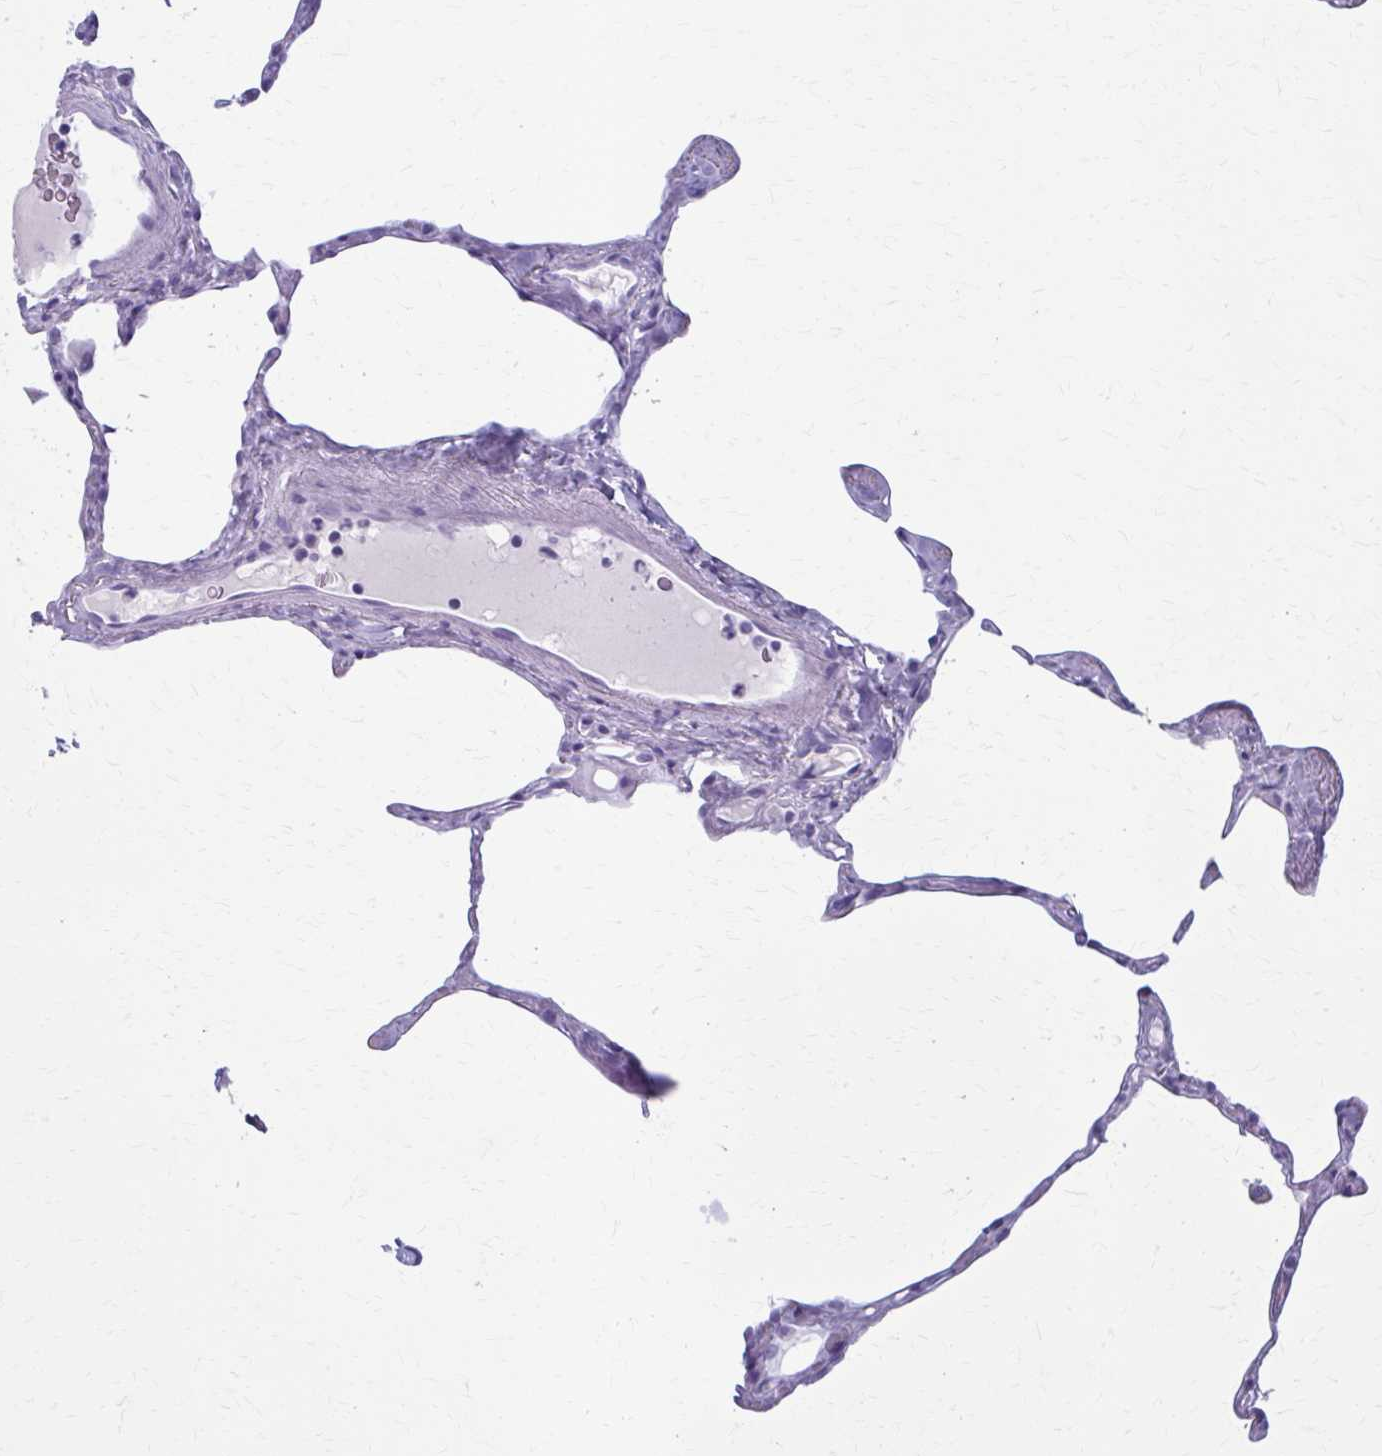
{"staining": {"intensity": "negative", "quantity": "none", "location": "none"}, "tissue": "lung", "cell_type": "Alveolar cells", "image_type": "normal", "snomed": [{"axis": "morphology", "description": "Normal tissue, NOS"}, {"axis": "topography", "description": "Lung"}], "caption": "Lung stained for a protein using IHC exhibits no expression alveolar cells.", "gene": "ZDHHC7", "patient": {"sex": "male", "age": 65}}